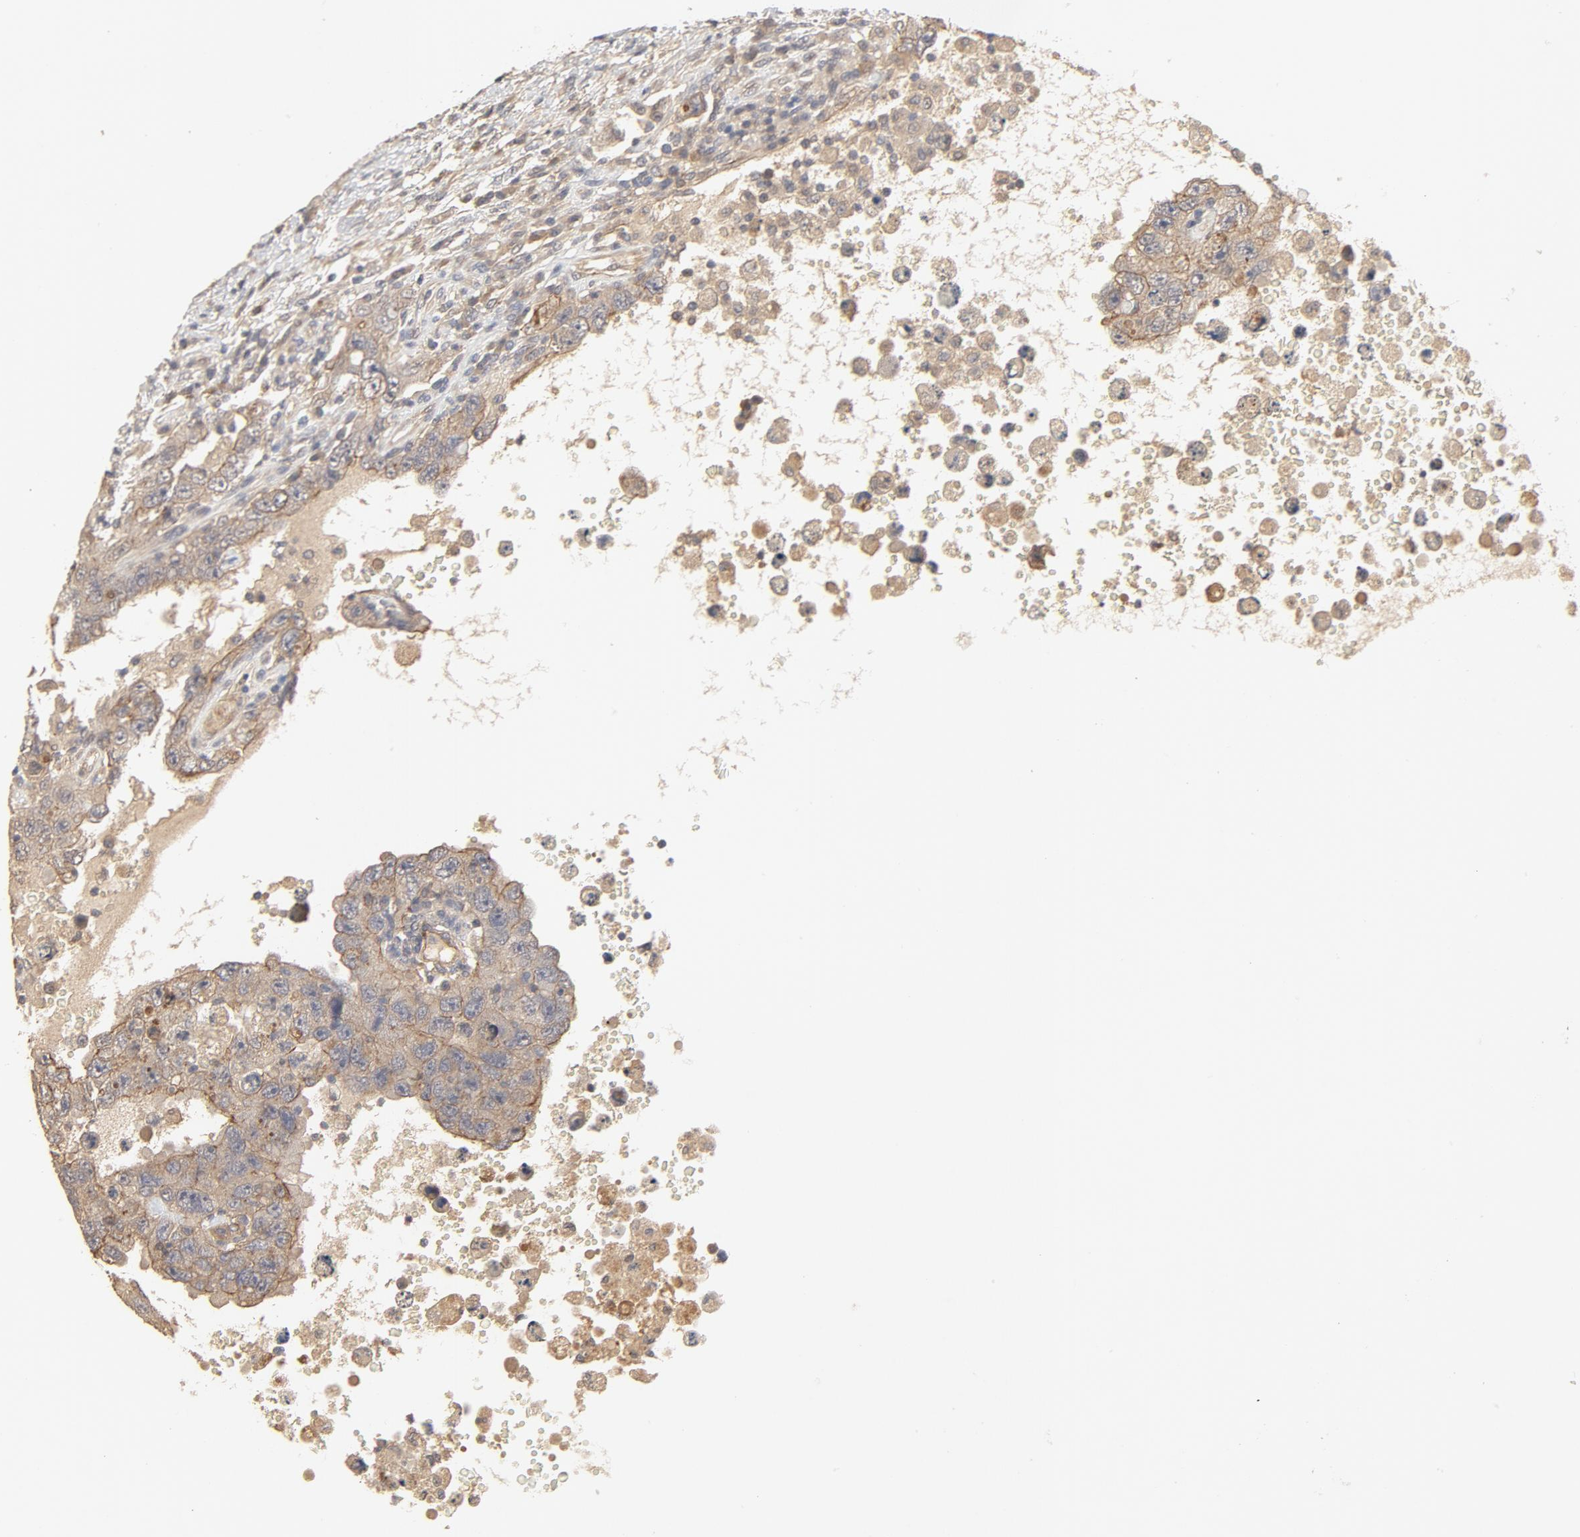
{"staining": {"intensity": "moderate", "quantity": ">75%", "location": "cytoplasmic/membranous"}, "tissue": "testis cancer", "cell_type": "Tumor cells", "image_type": "cancer", "snomed": [{"axis": "morphology", "description": "Carcinoma, Embryonal, NOS"}, {"axis": "topography", "description": "Testis"}], "caption": "A histopathology image of testis cancer (embryonal carcinoma) stained for a protein exhibits moderate cytoplasmic/membranous brown staining in tumor cells. The staining was performed using DAB (3,3'-diaminobenzidine) to visualize the protein expression in brown, while the nuclei were stained in blue with hematoxylin (Magnification: 20x).", "gene": "IL3RA", "patient": {"sex": "male", "age": 26}}